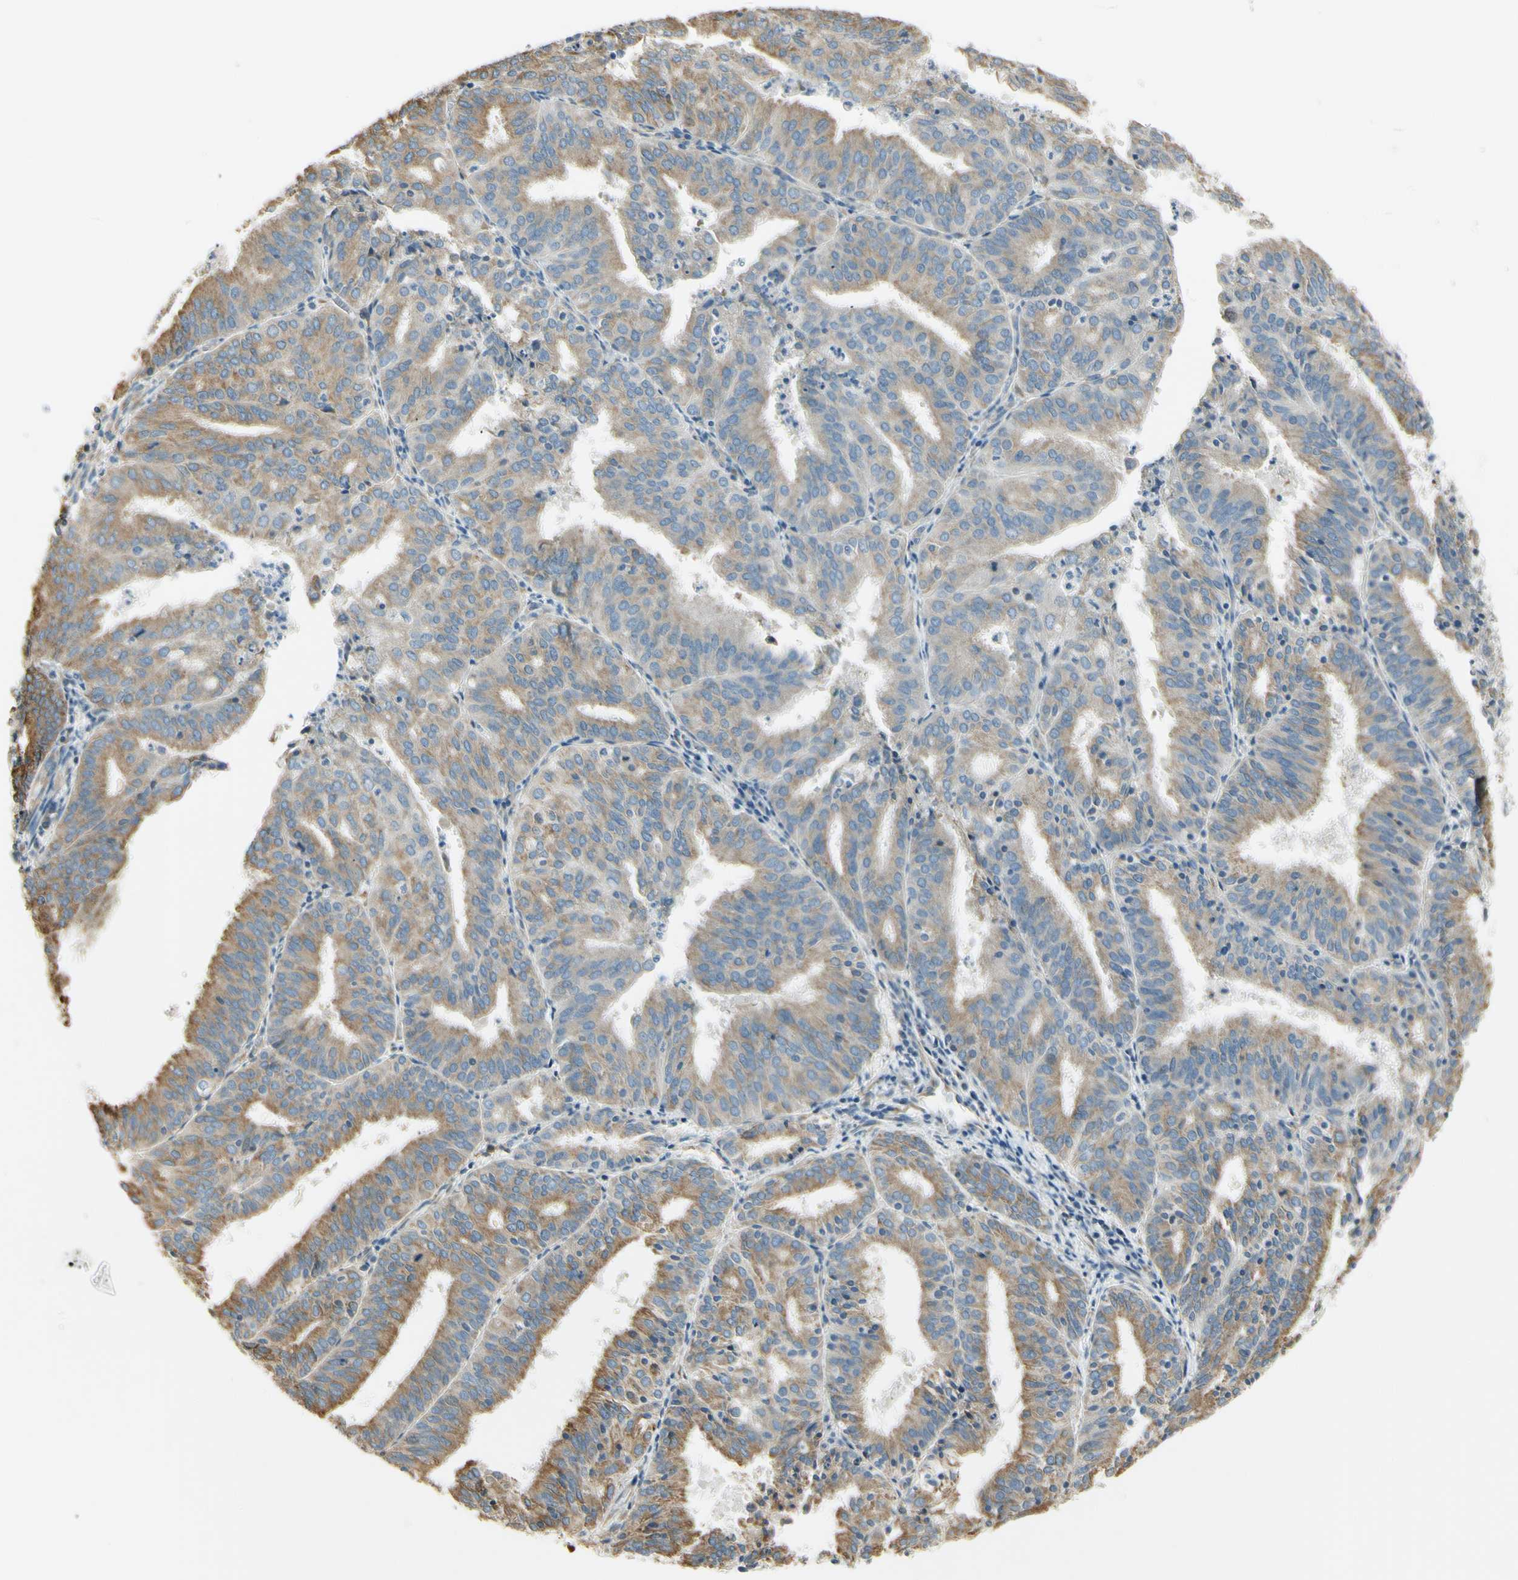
{"staining": {"intensity": "moderate", "quantity": "25%-75%", "location": "cytoplasmic/membranous"}, "tissue": "endometrial cancer", "cell_type": "Tumor cells", "image_type": "cancer", "snomed": [{"axis": "morphology", "description": "Adenocarcinoma, NOS"}, {"axis": "topography", "description": "Uterus"}], "caption": "Endometrial adenocarcinoma stained with immunohistochemistry shows moderate cytoplasmic/membranous expression in approximately 25%-75% of tumor cells.", "gene": "IGDCC4", "patient": {"sex": "female", "age": 60}}